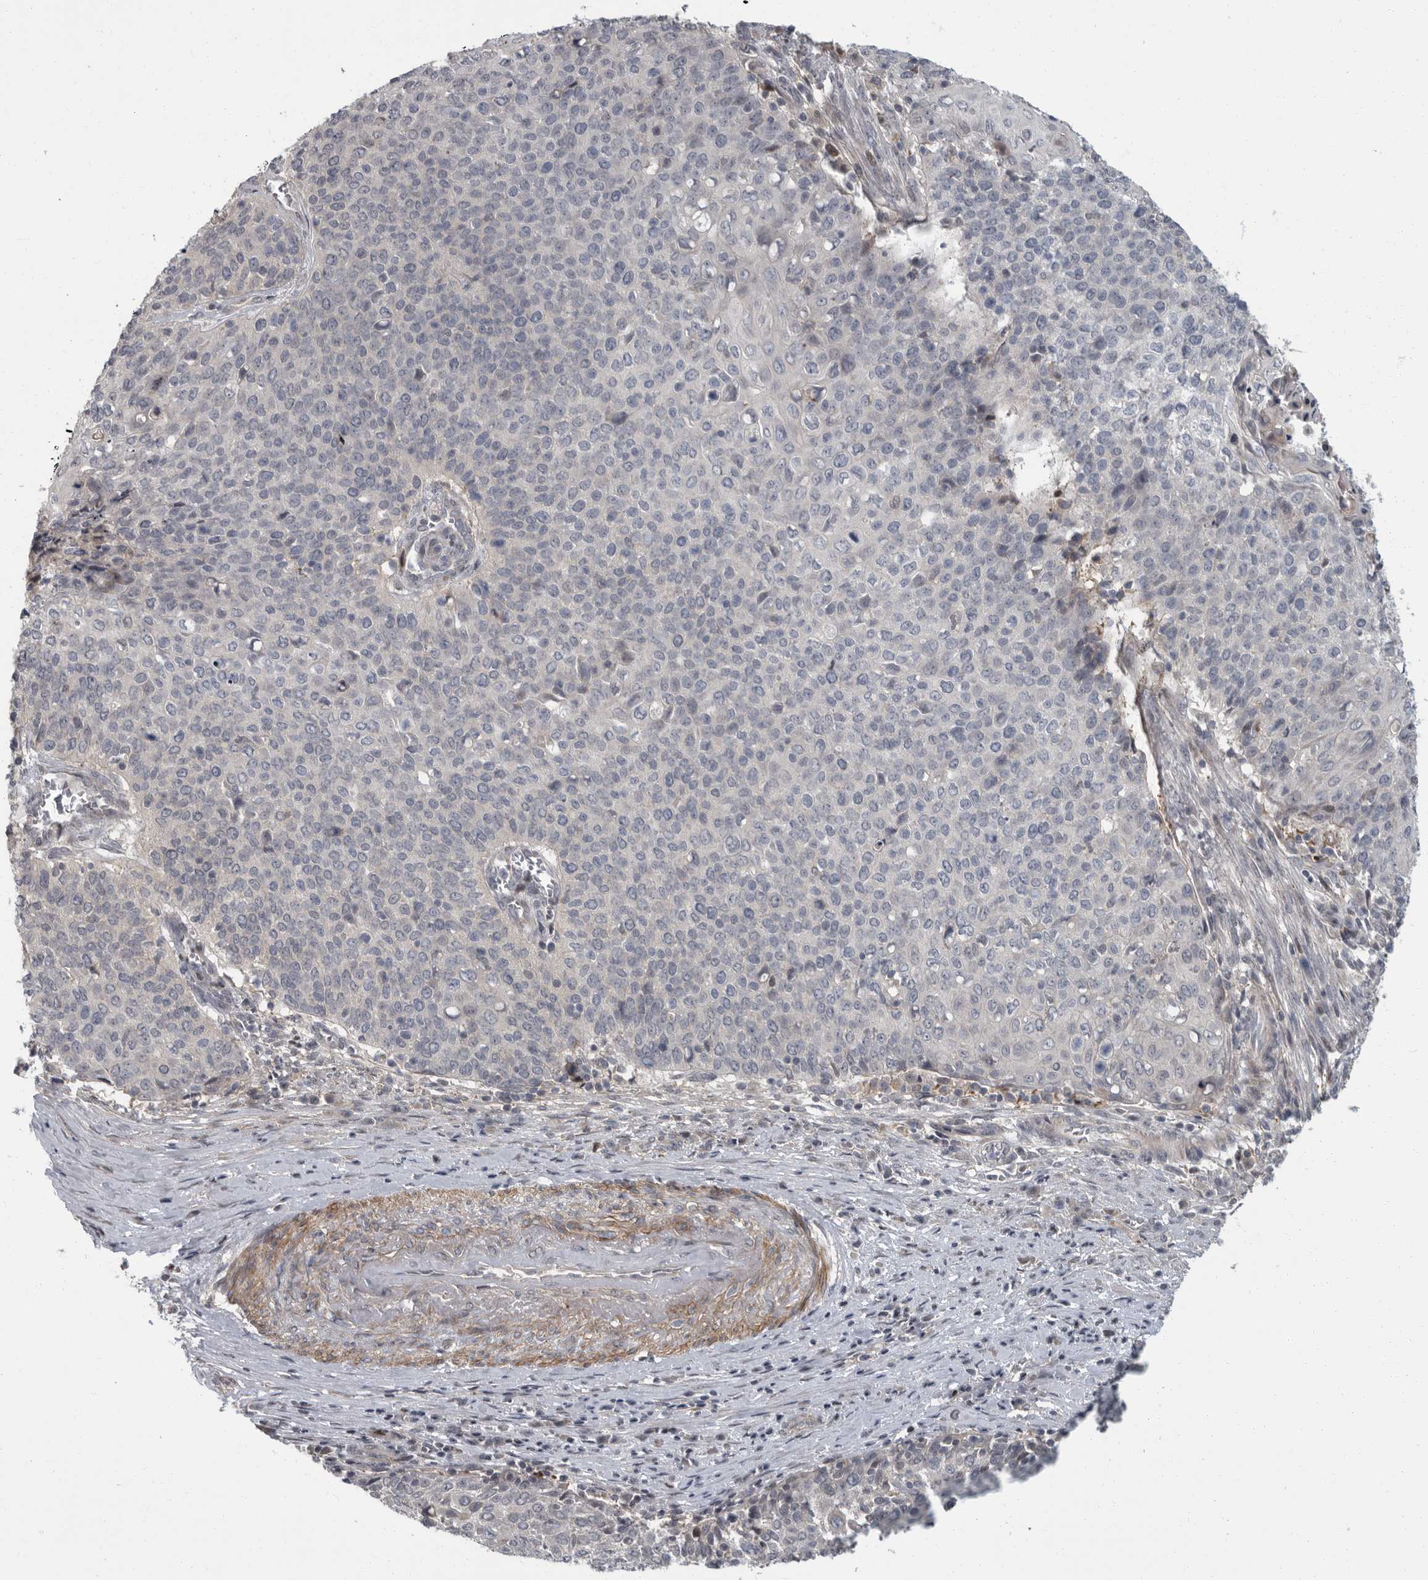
{"staining": {"intensity": "negative", "quantity": "none", "location": "none"}, "tissue": "cervical cancer", "cell_type": "Tumor cells", "image_type": "cancer", "snomed": [{"axis": "morphology", "description": "Squamous cell carcinoma, NOS"}, {"axis": "topography", "description": "Cervix"}], "caption": "Image shows no protein staining in tumor cells of cervical squamous cell carcinoma tissue. The staining was performed using DAB to visualize the protein expression in brown, while the nuclei were stained in blue with hematoxylin (Magnification: 20x).", "gene": "PDE7A", "patient": {"sex": "female", "age": 39}}